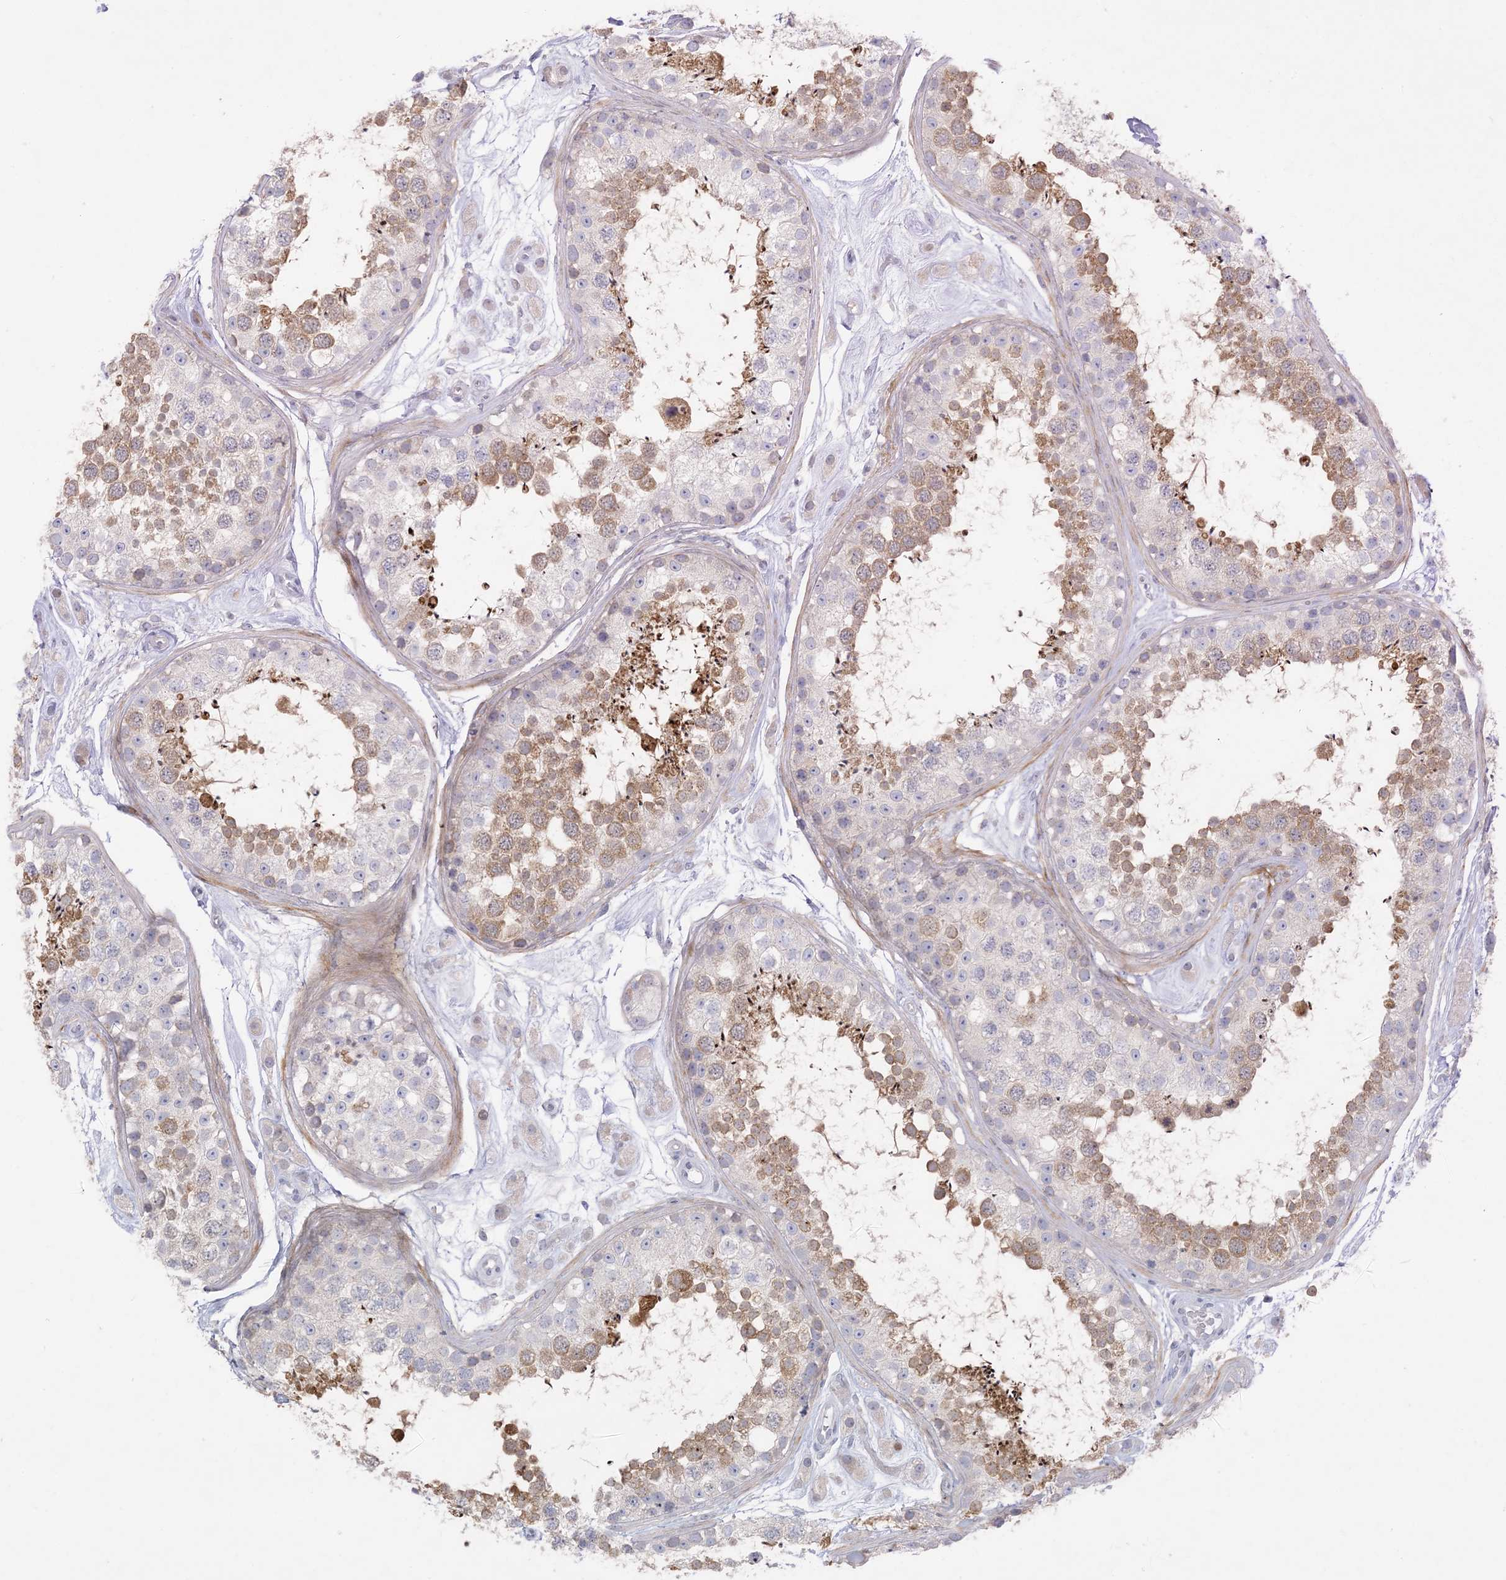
{"staining": {"intensity": "moderate", "quantity": "25%-75%", "location": "cytoplasmic/membranous"}, "tissue": "testis", "cell_type": "Cells in seminiferous ducts", "image_type": "normal", "snomed": [{"axis": "morphology", "description": "Normal tissue, NOS"}, {"axis": "topography", "description": "Testis"}], "caption": "Immunohistochemistry (IHC) (DAB (3,3'-diaminobenzidine)) staining of unremarkable testis demonstrates moderate cytoplasmic/membranous protein staining in about 25%-75% of cells in seminiferous ducts.", "gene": "ZNF385D", "patient": {"sex": "male", "age": 25}}